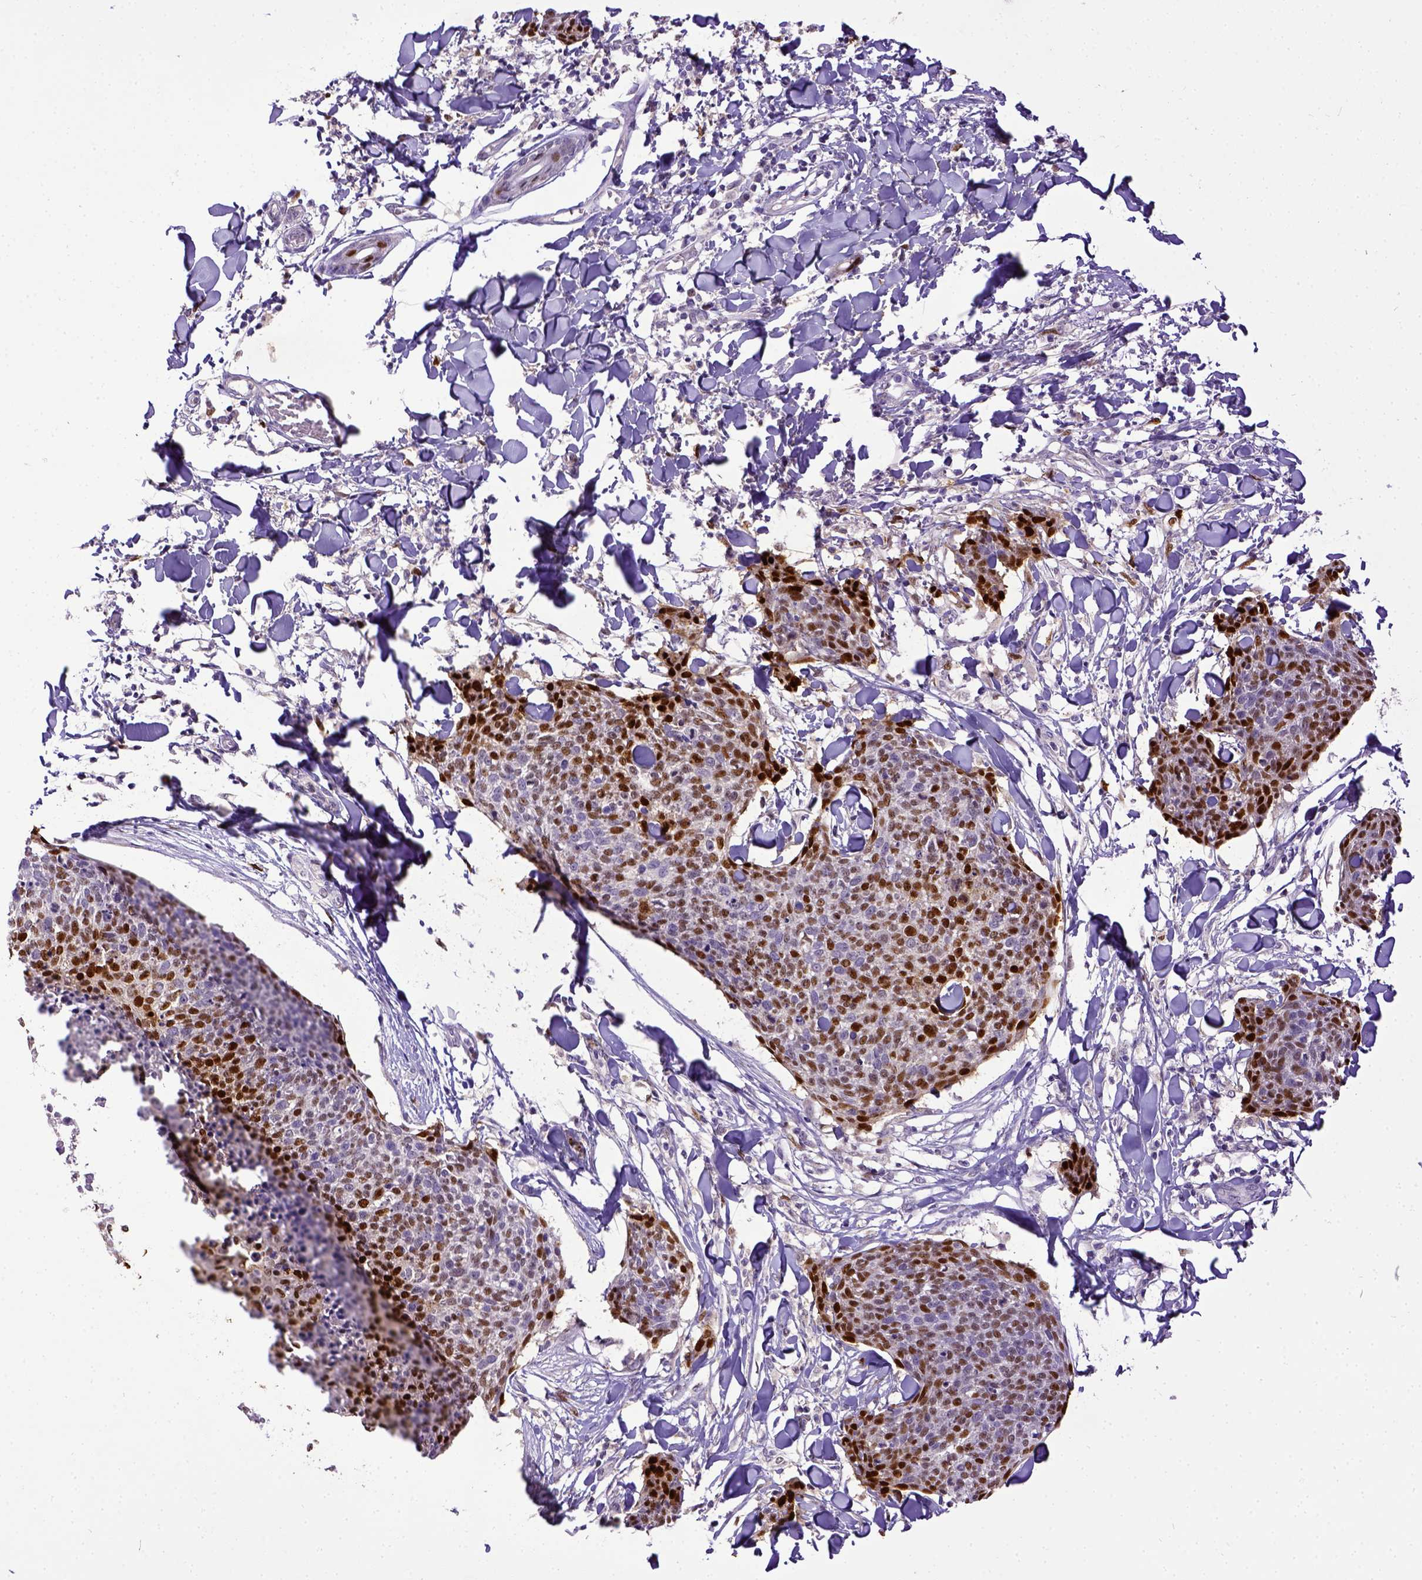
{"staining": {"intensity": "strong", "quantity": "25%-75%", "location": "nuclear"}, "tissue": "skin cancer", "cell_type": "Tumor cells", "image_type": "cancer", "snomed": [{"axis": "morphology", "description": "Squamous cell carcinoma, NOS"}, {"axis": "topography", "description": "Skin"}, {"axis": "topography", "description": "Vulva"}], "caption": "Tumor cells demonstrate strong nuclear expression in approximately 25%-75% of cells in skin cancer (squamous cell carcinoma).", "gene": "CDKN1A", "patient": {"sex": "female", "age": 75}}